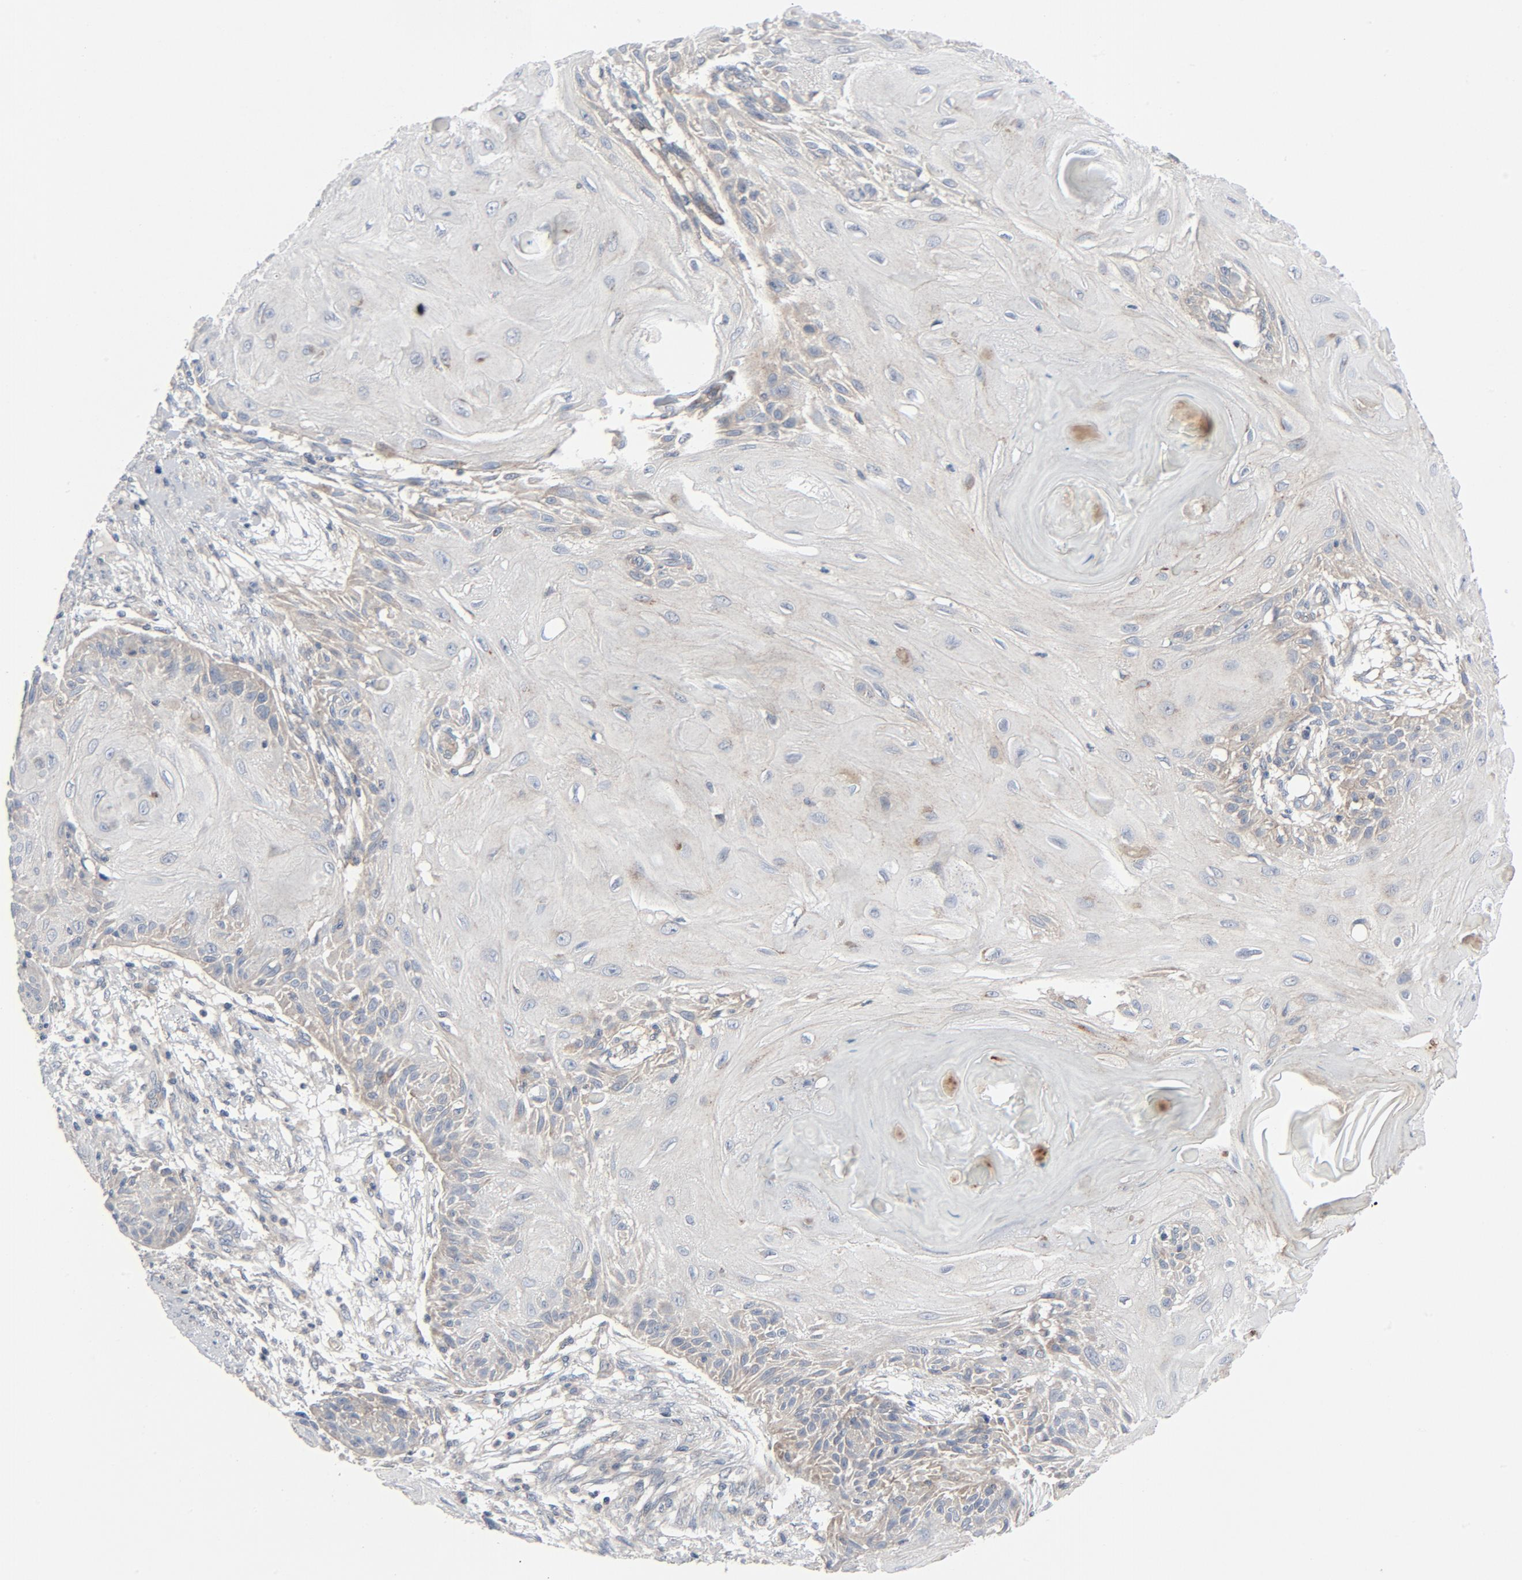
{"staining": {"intensity": "weak", "quantity": ">75%", "location": "cytoplasmic/membranous"}, "tissue": "skin cancer", "cell_type": "Tumor cells", "image_type": "cancer", "snomed": [{"axis": "morphology", "description": "Squamous cell carcinoma, NOS"}, {"axis": "topography", "description": "Skin"}], "caption": "Skin cancer stained with a protein marker displays weak staining in tumor cells.", "gene": "TSG101", "patient": {"sex": "female", "age": 88}}